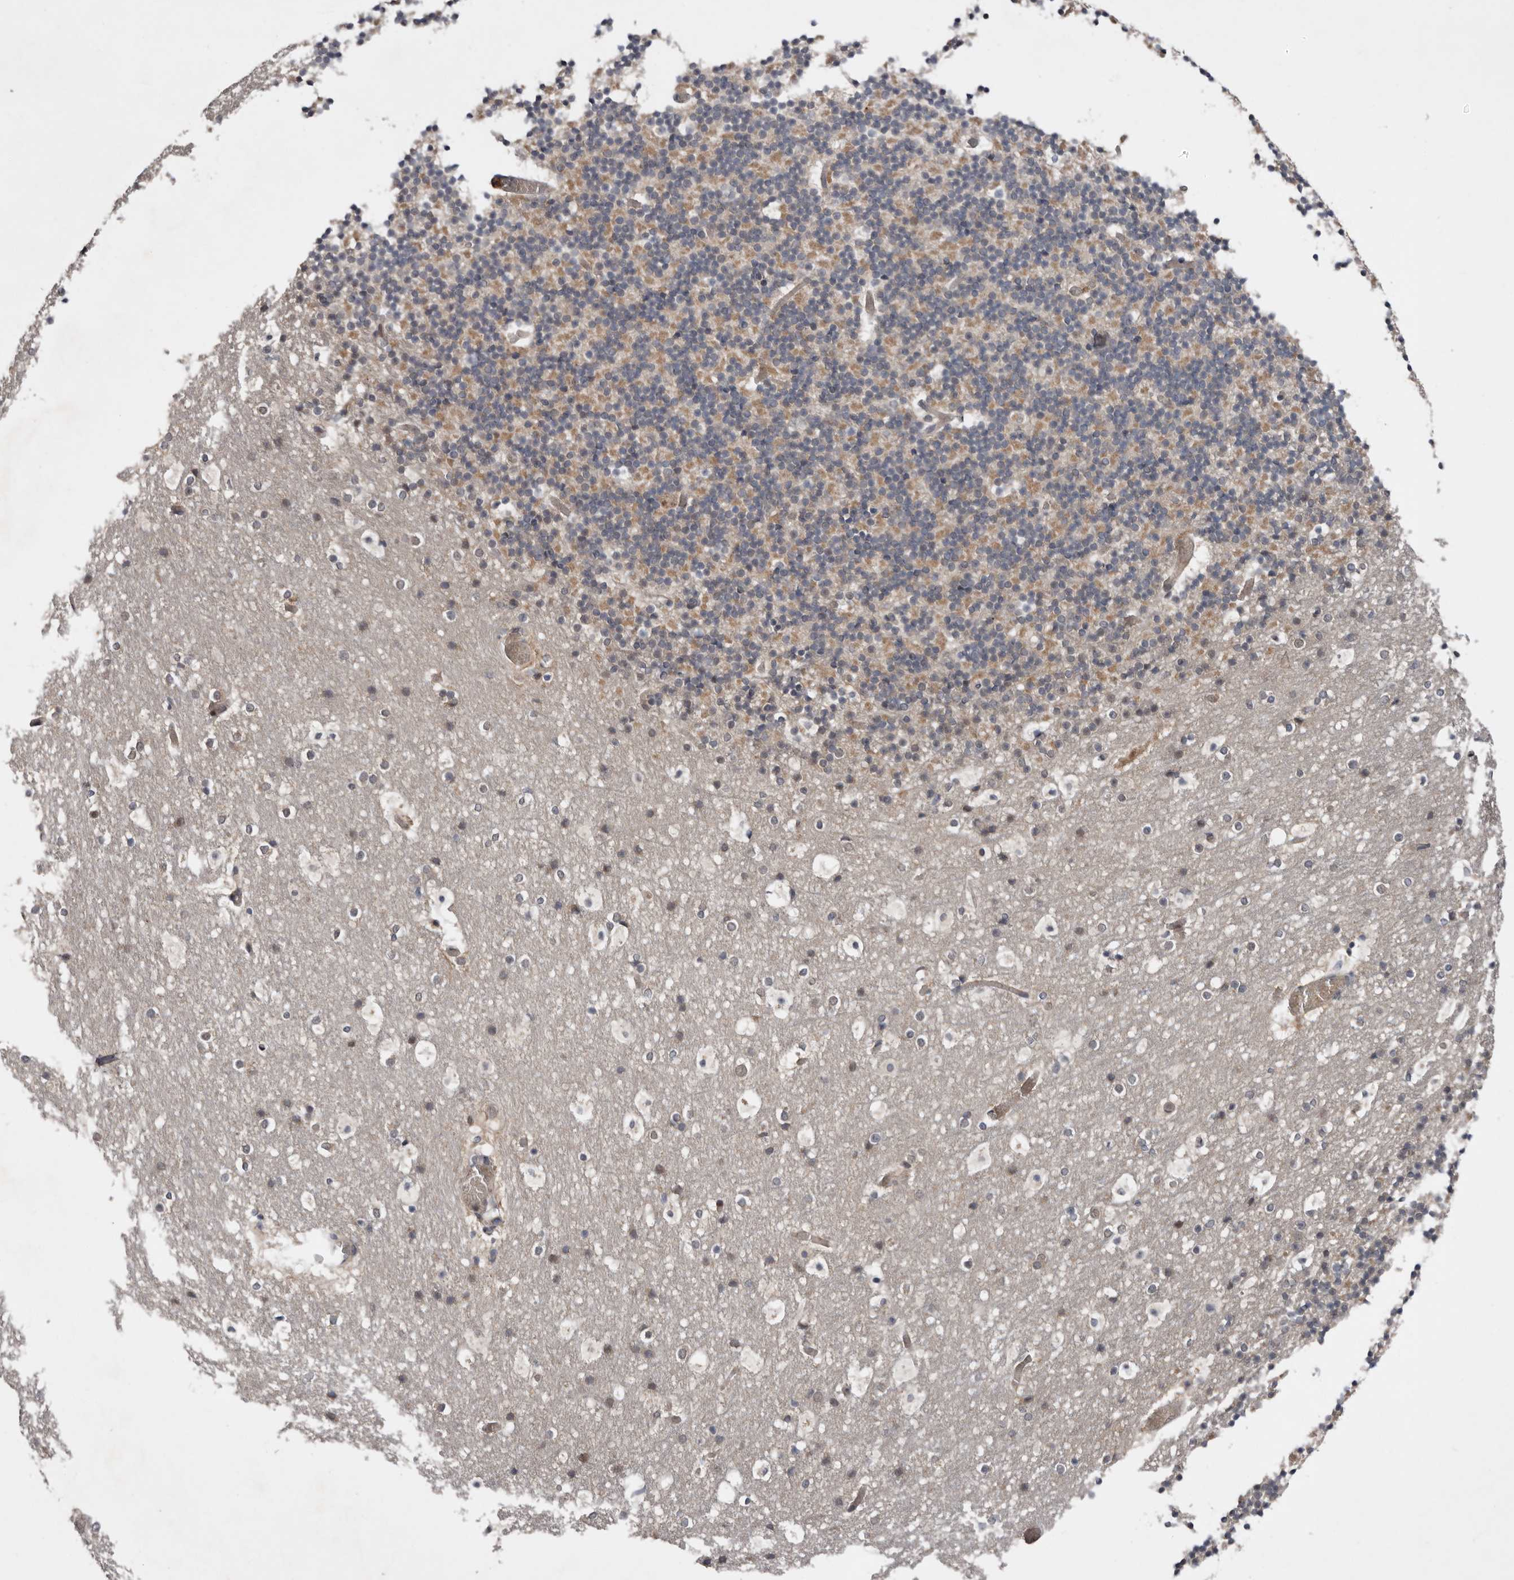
{"staining": {"intensity": "negative", "quantity": "none", "location": "none"}, "tissue": "cerebellum", "cell_type": "Cells in granular layer", "image_type": "normal", "snomed": [{"axis": "morphology", "description": "Normal tissue, NOS"}, {"axis": "topography", "description": "Cerebellum"}], "caption": "Unremarkable cerebellum was stained to show a protein in brown. There is no significant staining in cells in granular layer. The staining was performed using DAB (3,3'-diaminobenzidine) to visualize the protein expression in brown, while the nuclei were stained in blue with hematoxylin (Magnification: 20x).", "gene": "CHML", "patient": {"sex": "male", "age": 57}}